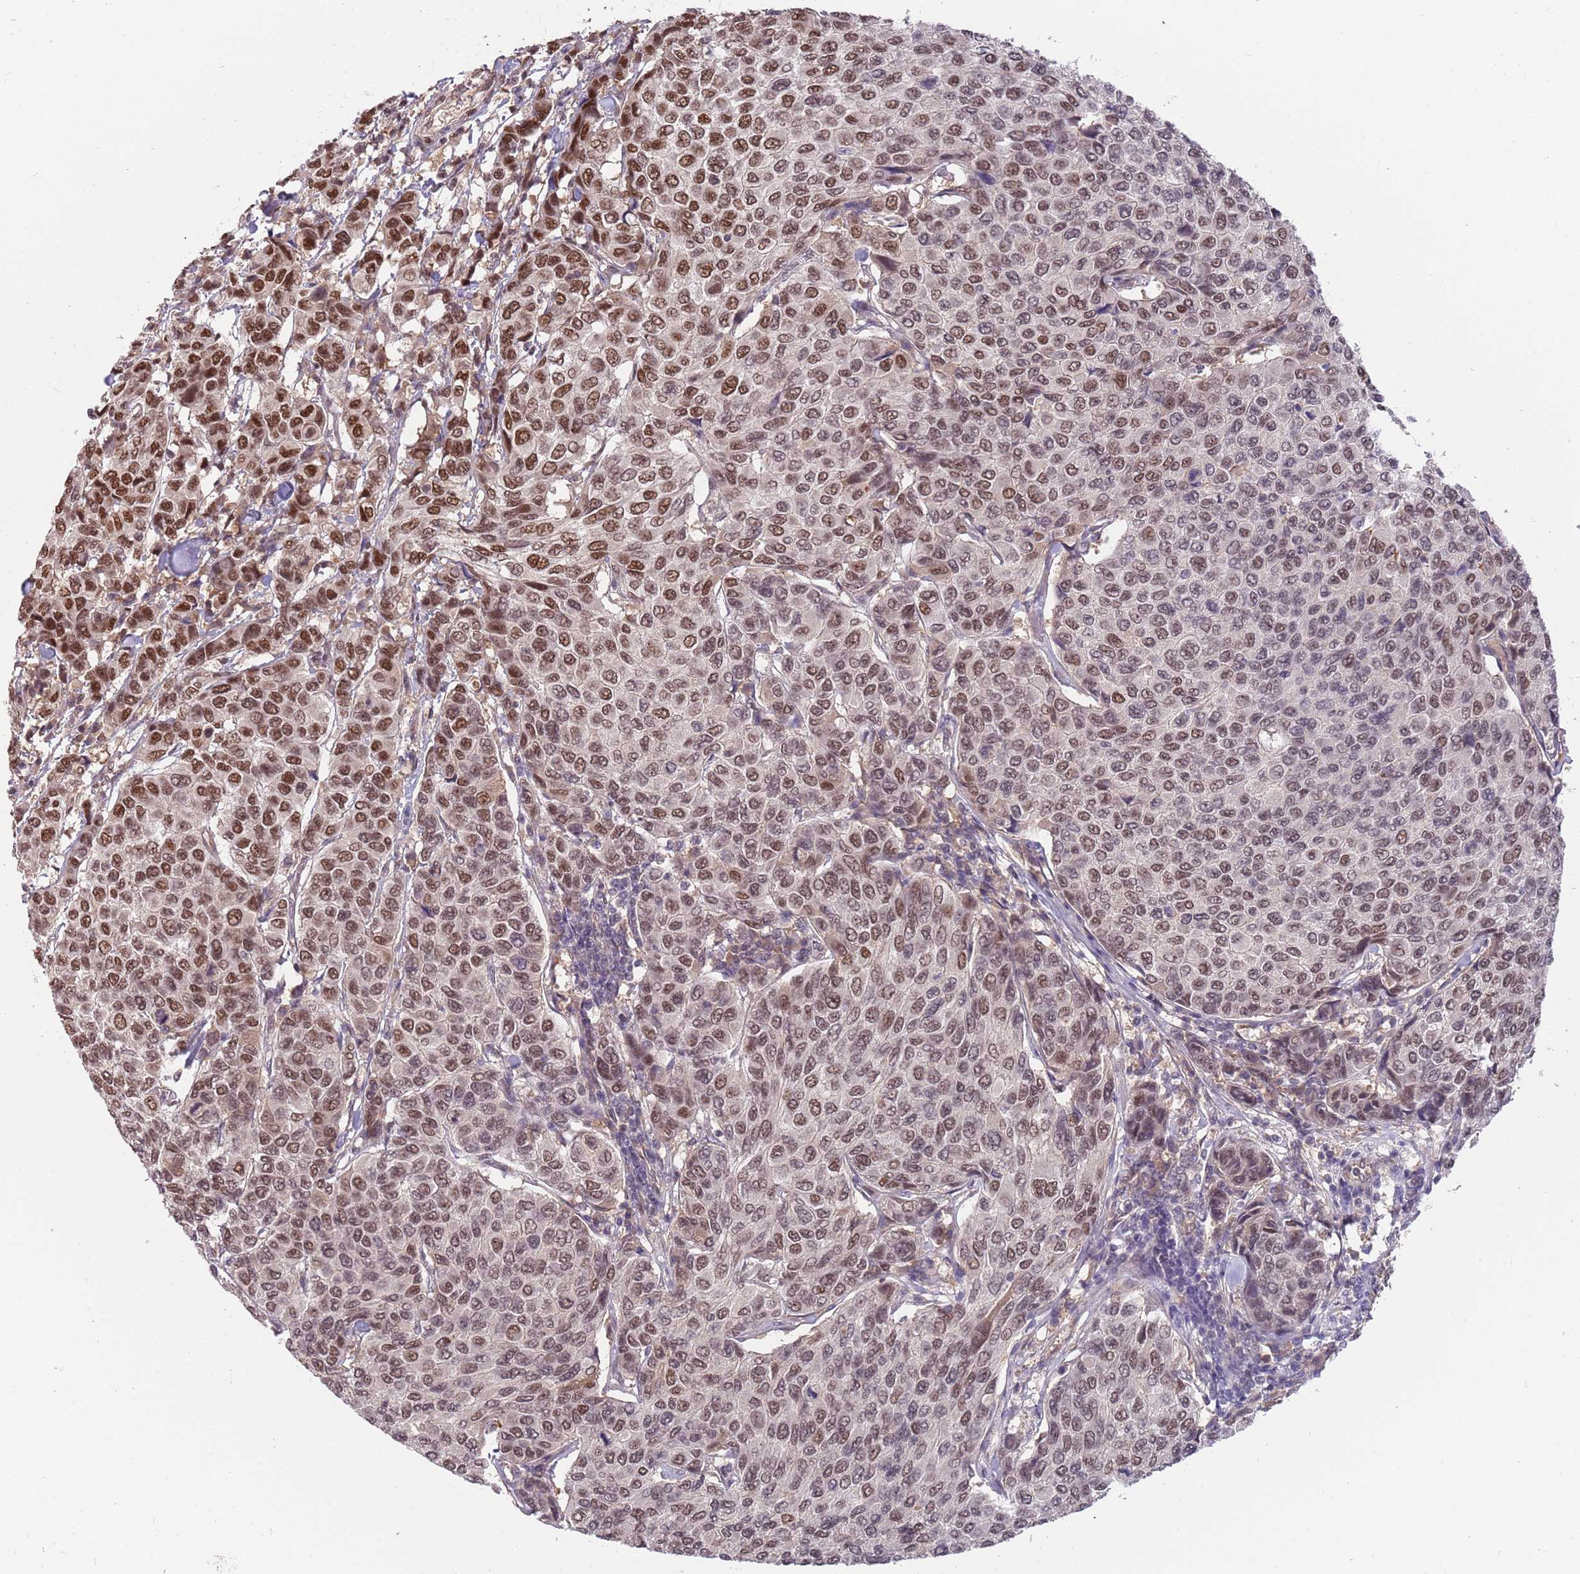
{"staining": {"intensity": "moderate", "quantity": ">75%", "location": "nuclear"}, "tissue": "breast cancer", "cell_type": "Tumor cells", "image_type": "cancer", "snomed": [{"axis": "morphology", "description": "Duct carcinoma"}, {"axis": "topography", "description": "Breast"}], "caption": "IHC micrograph of breast cancer (invasive ductal carcinoma) stained for a protein (brown), which shows medium levels of moderate nuclear staining in approximately >75% of tumor cells.", "gene": "ZBTB7A", "patient": {"sex": "female", "age": 55}}